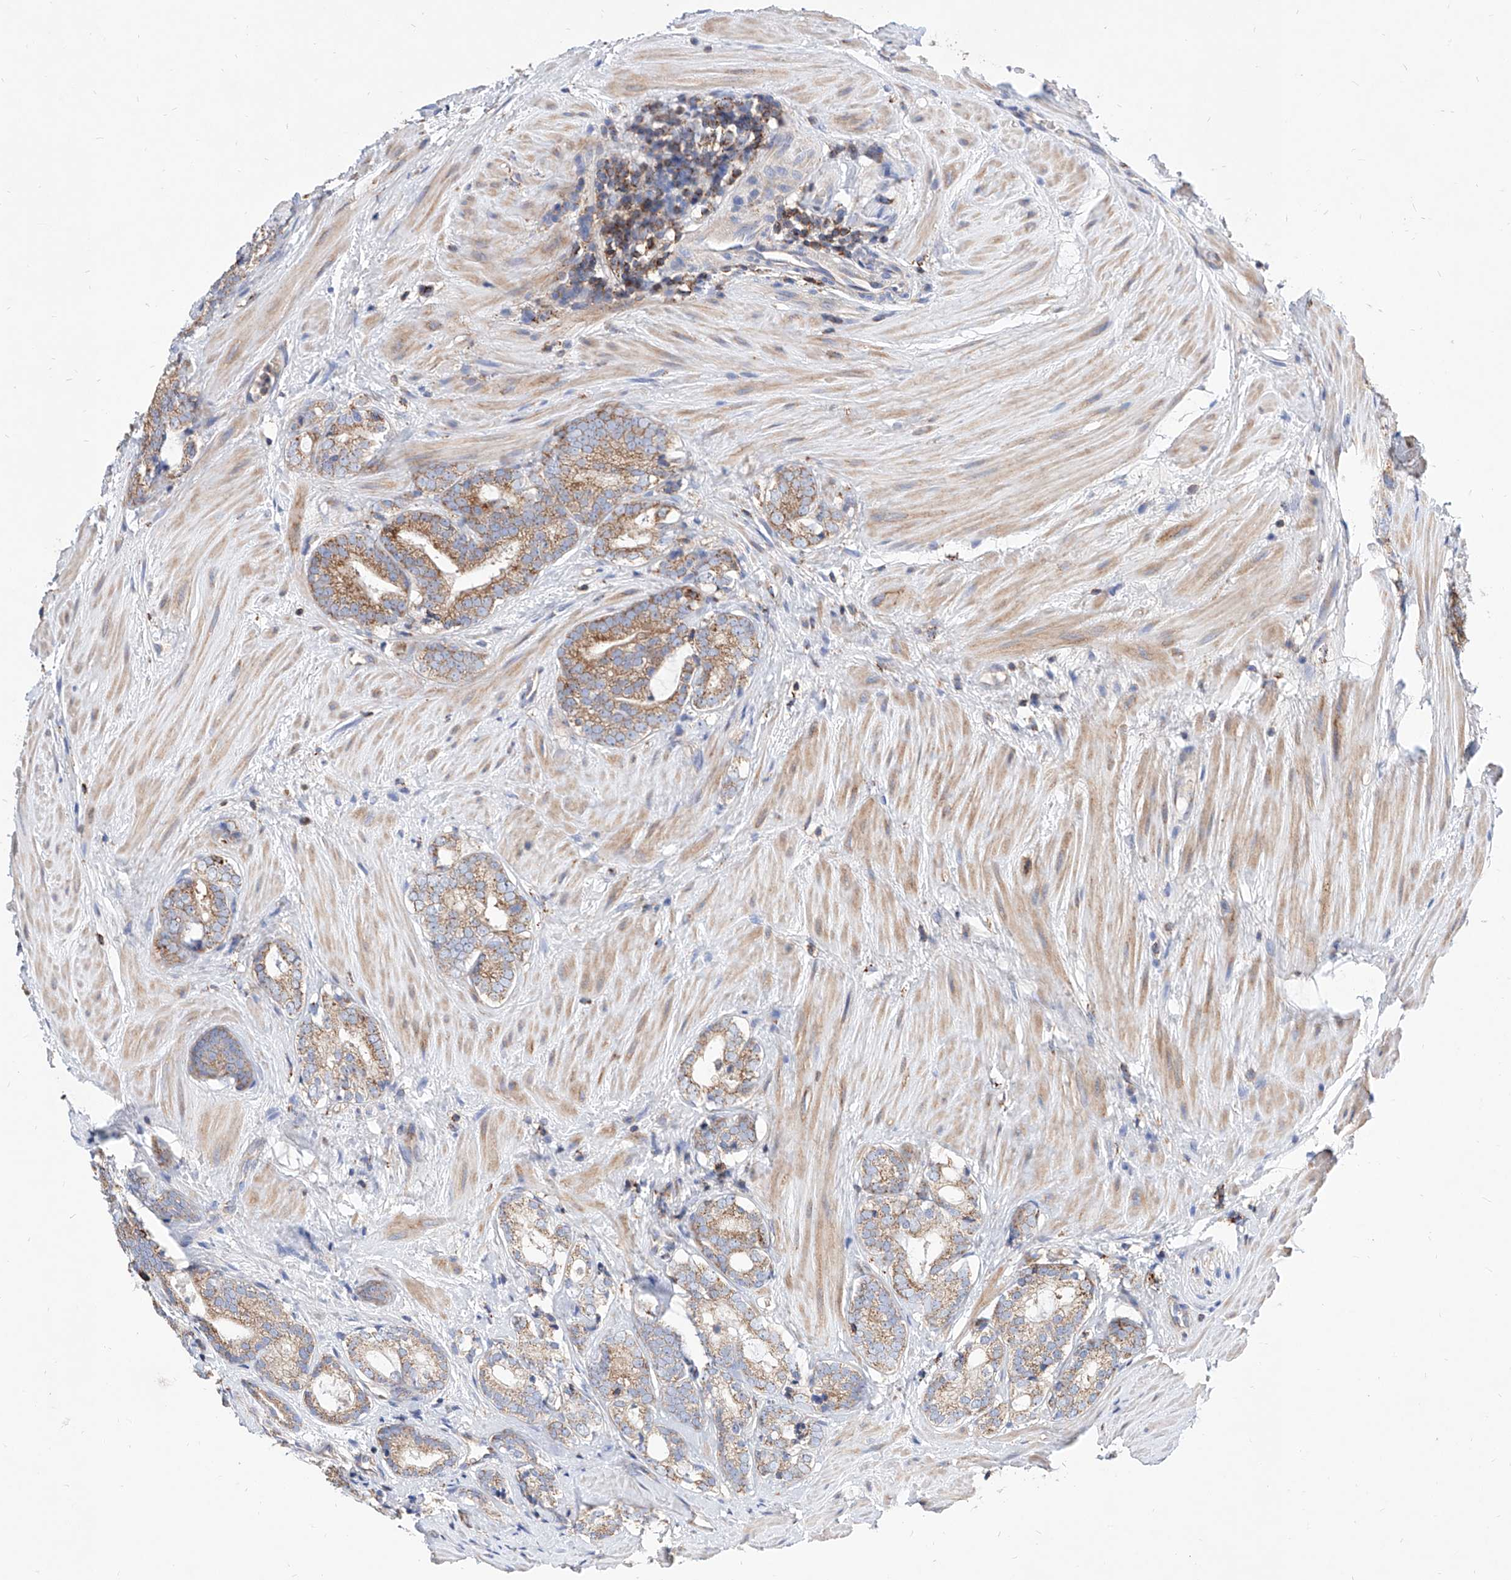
{"staining": {"intensity": "moderate", "quantity": ">75%", "location": "cytoplasmic/membranous"}, "tissue": "prostate cancer", "cell_type": "Tumor cells", "image_type": "cancer", "snomed": [{"axis": "morphology", "description": "Adenocarcinoma, High grade"}, {"axis": "topography", "description": "Prostate"}], "caption": "Immunohistochemistry (DAB) staining of human prostate adenocarcinoma (high-grade) displays moderate cytoplasmic/membranous protein staining in approximately >75% of tumor cells. Using DAB (3,3'-diaminobenzidine) (brown) and hematoxylin (blue) stains, captured at high magnification using brightfield microscopy.", "gene": "CPNE5", "patient": {"sex": "male", "age": 63}}